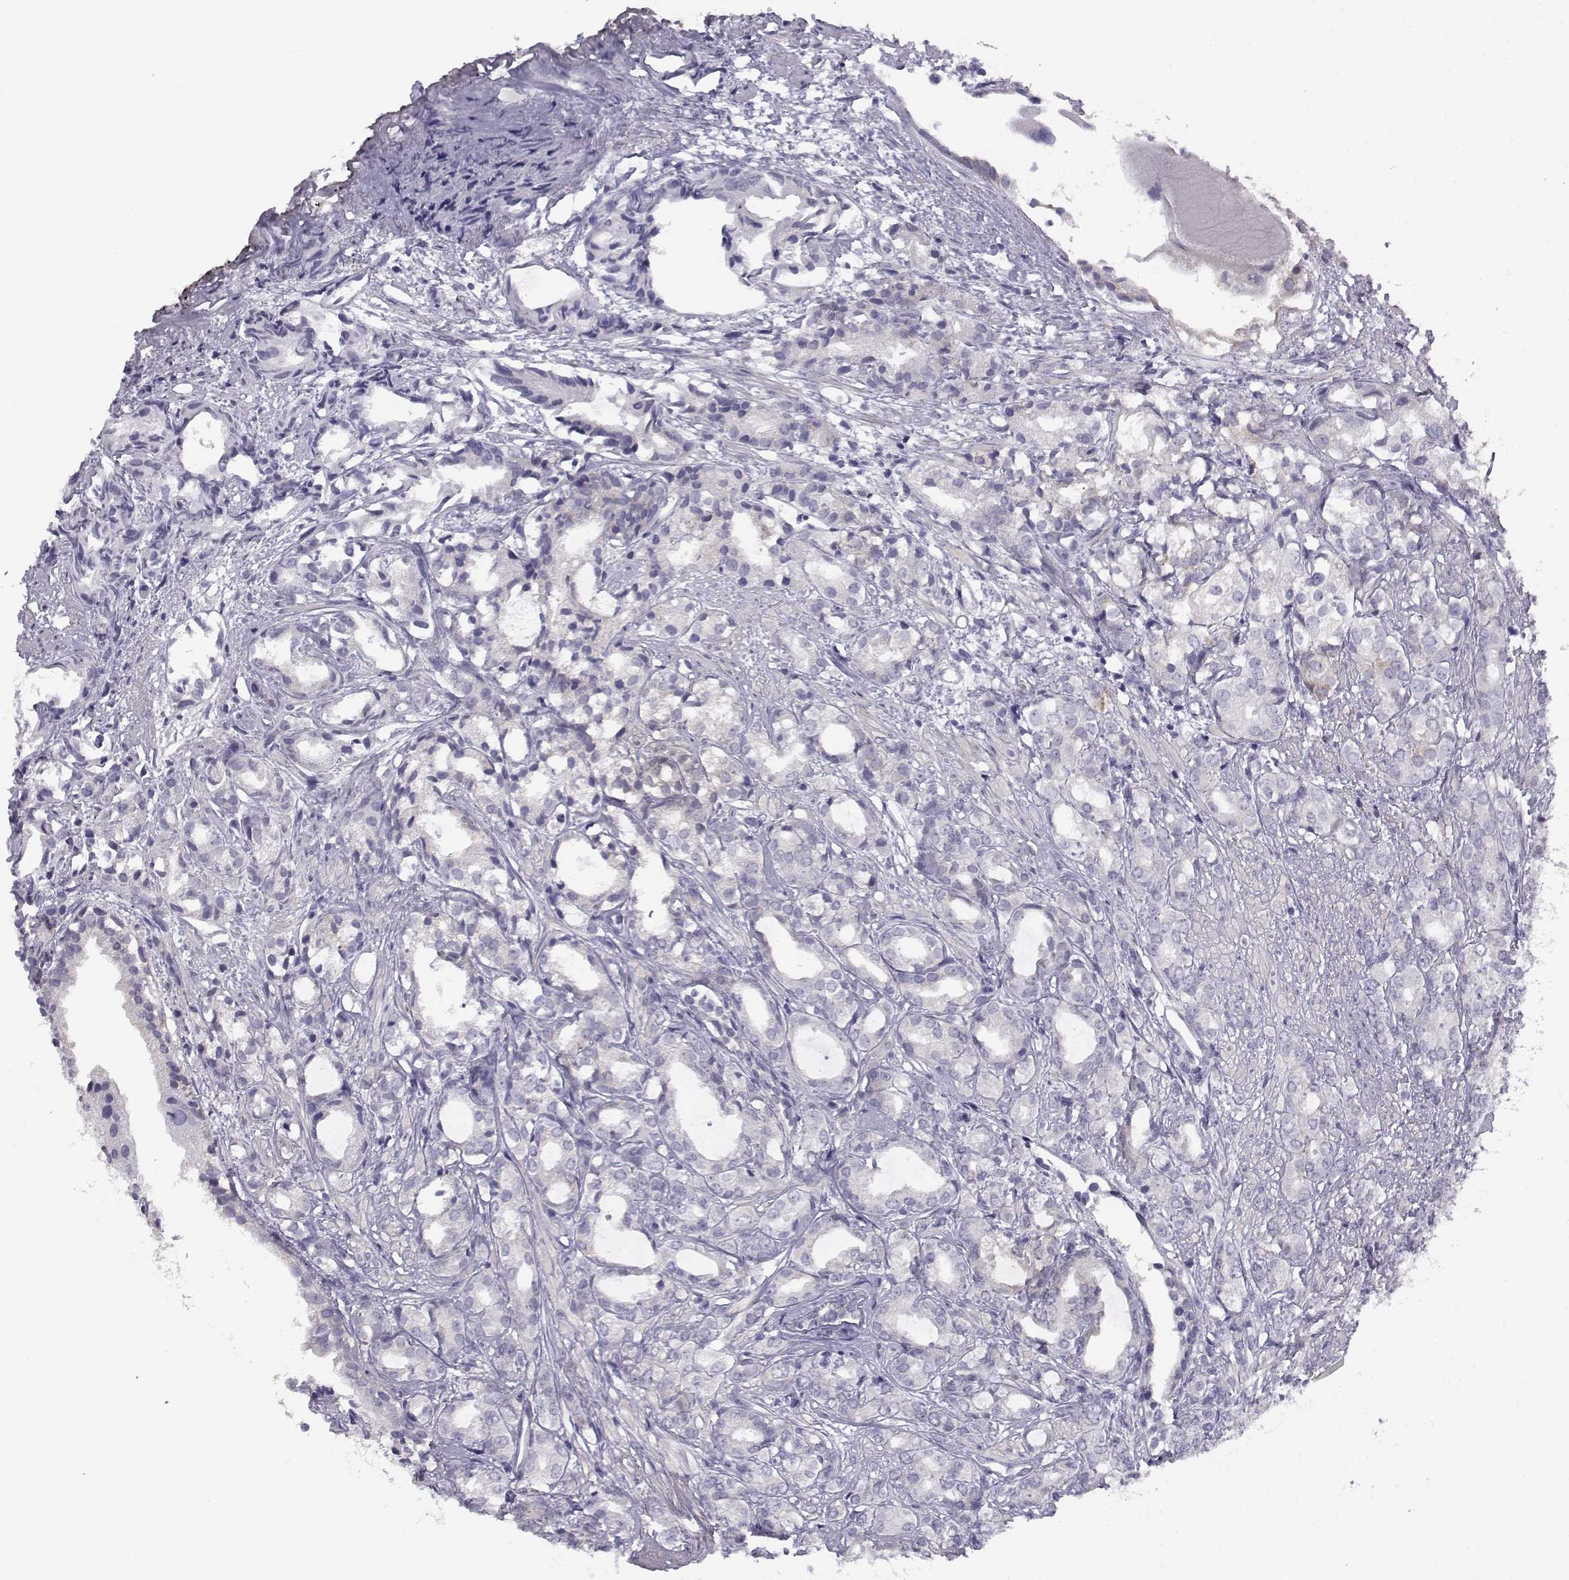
{"staining": {"intensity": "negative", "quantity": "none", "location": "none"}, "tissue": "prostate cancer", "cell_type": "Tumor cells", "image_type": "cancer", "snomed": [{"axis": "morphology", "description": "Adenocarcinoma, High grade"}, {"axis": "topography", "description": "Prostate"}], "caption": "Immunohistochemistry (IHC) histopathology image of human prostate cancer (high-grade adenocarcinoma) stained for a protein (brown), which displays no staining in tumor cells. The staining was performed using DAB to visualize the protein expression in brown, while the nuclei were stained in blue with hematoxylin (Magnification: 20x).", "gene": "KCNMB4", "patient": {"sex": "male", "age": 79}}